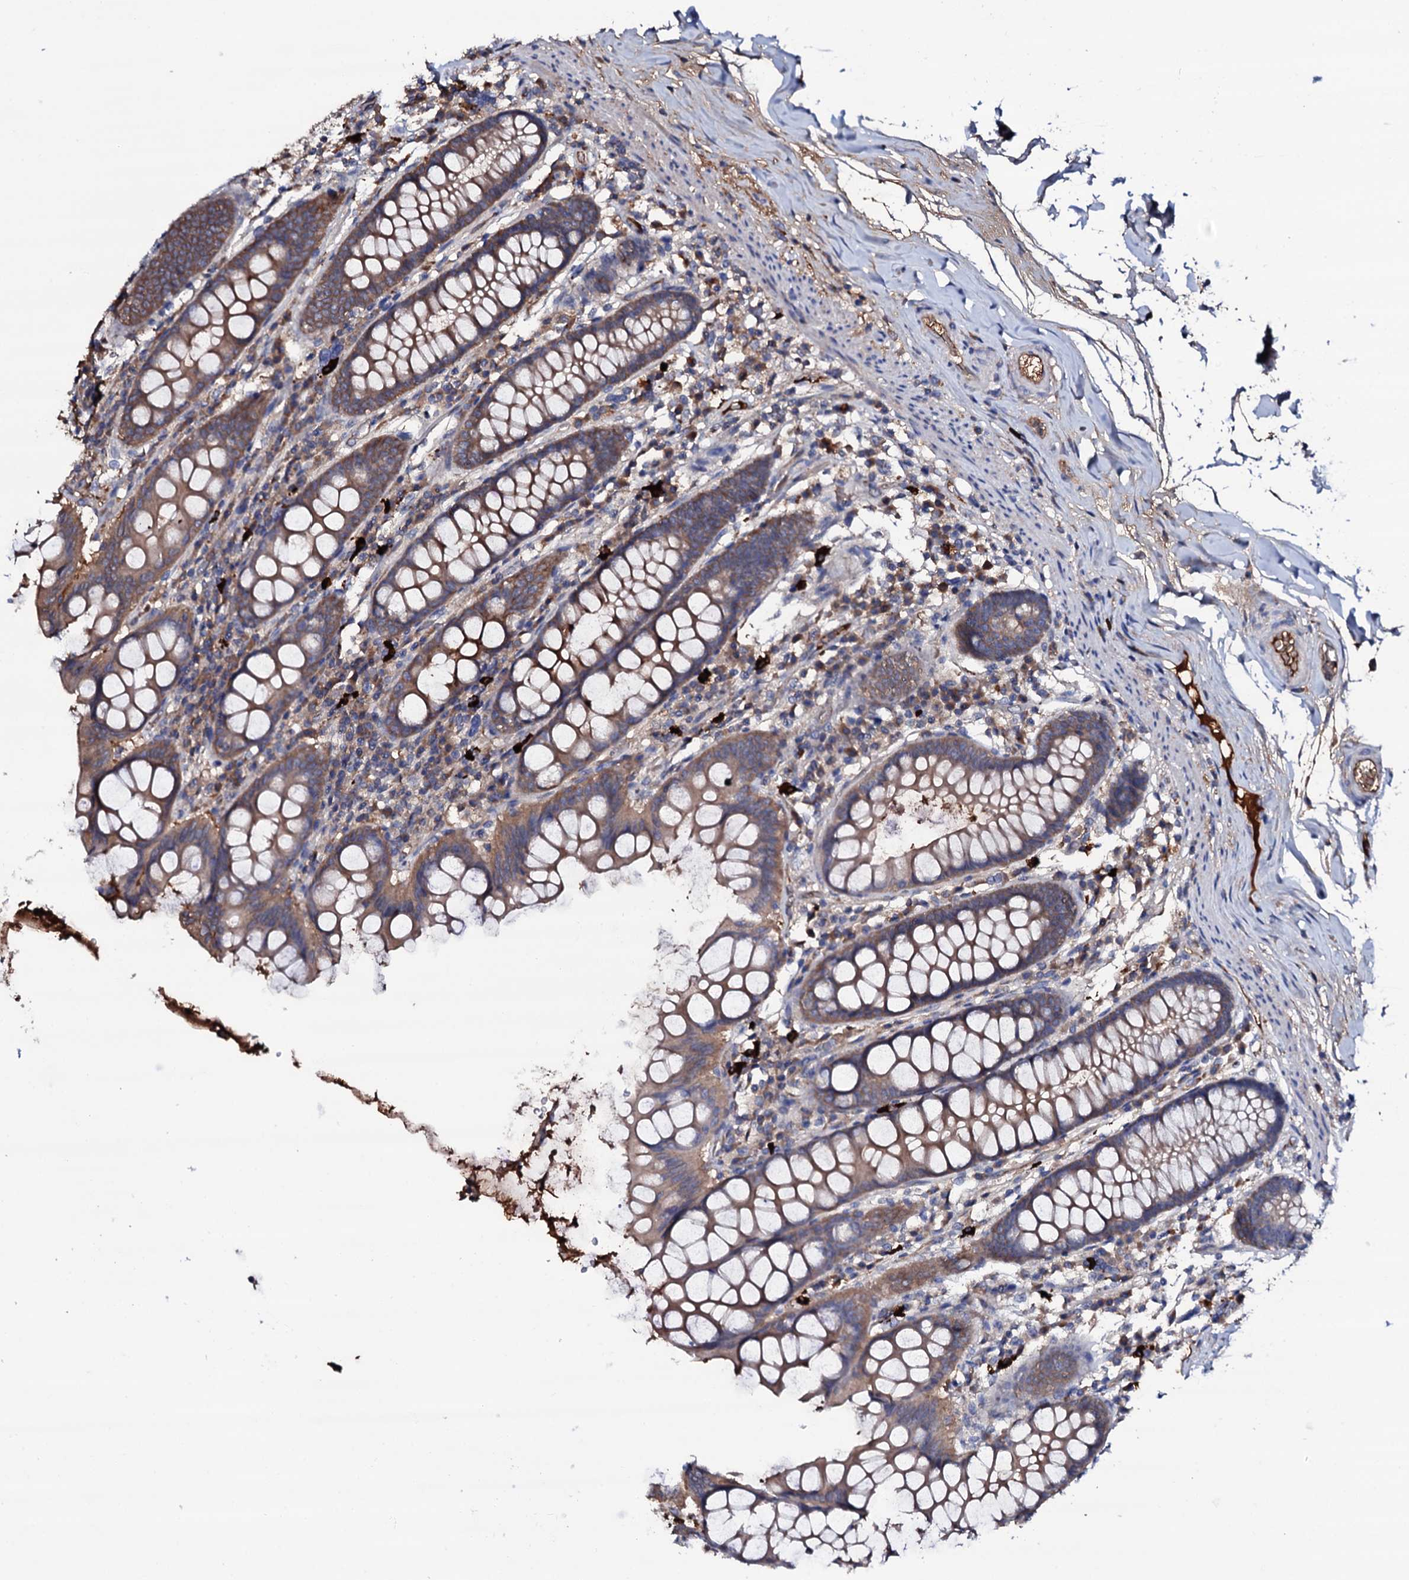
{"staining": {"intensity": "moderate", "quantity": ">75%", "location": "cytoplasmic/membranous"}, "tissue": "colon", "cell_type": "Endothelial cells", "image_type": "normal", "snomed": [{"axis": "morphology", "description": "Normal tissue, NOS"}, {"axis": "topography", "description": "Colon"}], "caption": "About >75% of endothelial cells in unremarkable colon exhibit moderate cytoplasmic/membranous protein staining as visualized by brown immunohistochemical staining.", "gene": "TCAF2C", "patient": {"sex": "female", "age": 79}}